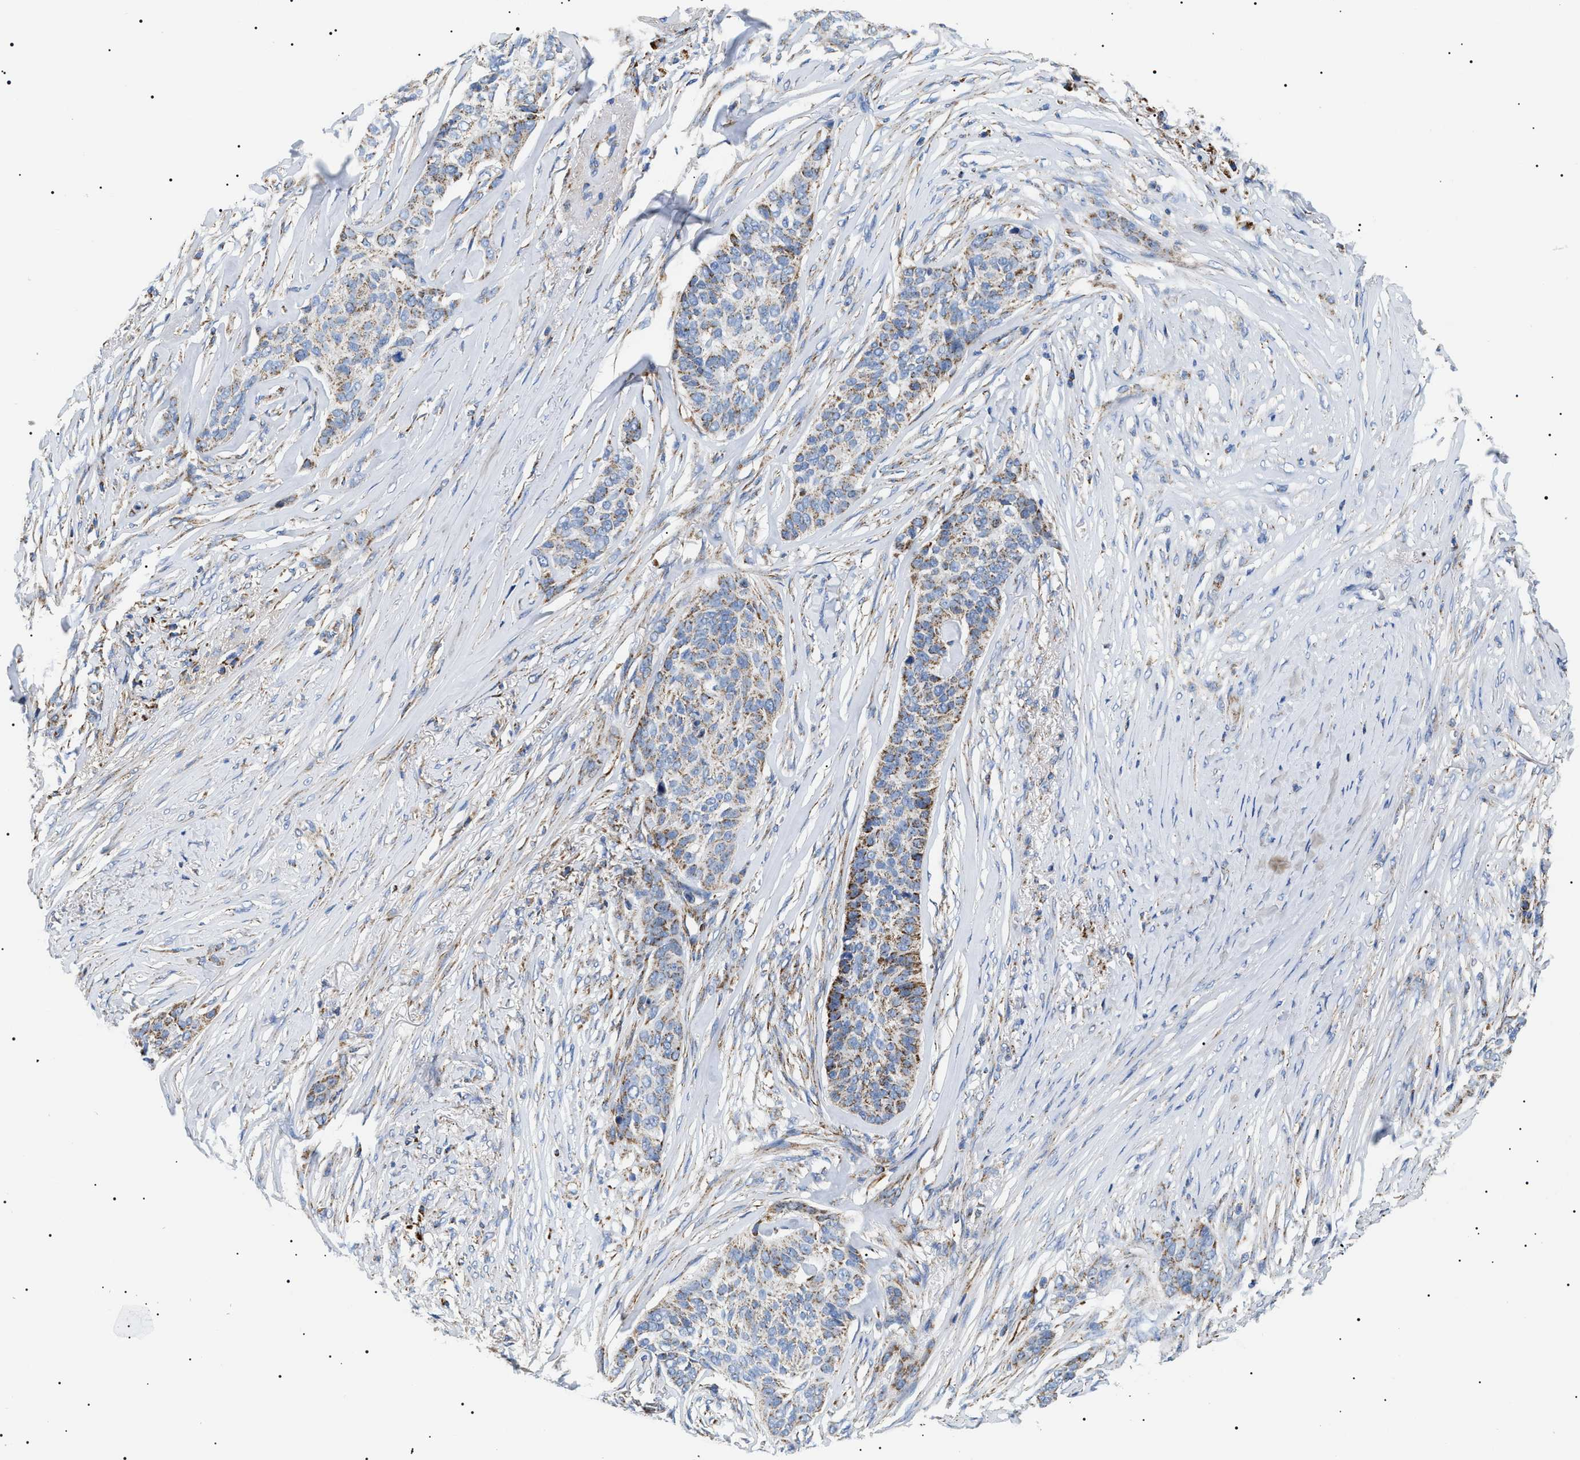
{"staining": {"intensity": "moderate", "quantity": "25%-75%", "location": "cytoplasmic/membranous"}, "tissue": "skin cancer", "cell_type": "Tumor cells", "image_type": "cancer", "snomed": [{"axis": "morphology", "description": "Basal cell carcinoma"}, {"axis": "topography", "description": "Skin"}], "caption": "Immunohistochemical staining of human skin cancer (basal cell carcinoma) reveals medium levels of moderate cytoplasmic/membranous expression in approximately 25%-75% of tumor cells.", "gene": "OXSM", "patient": {"sex": "male", "age": 85}}